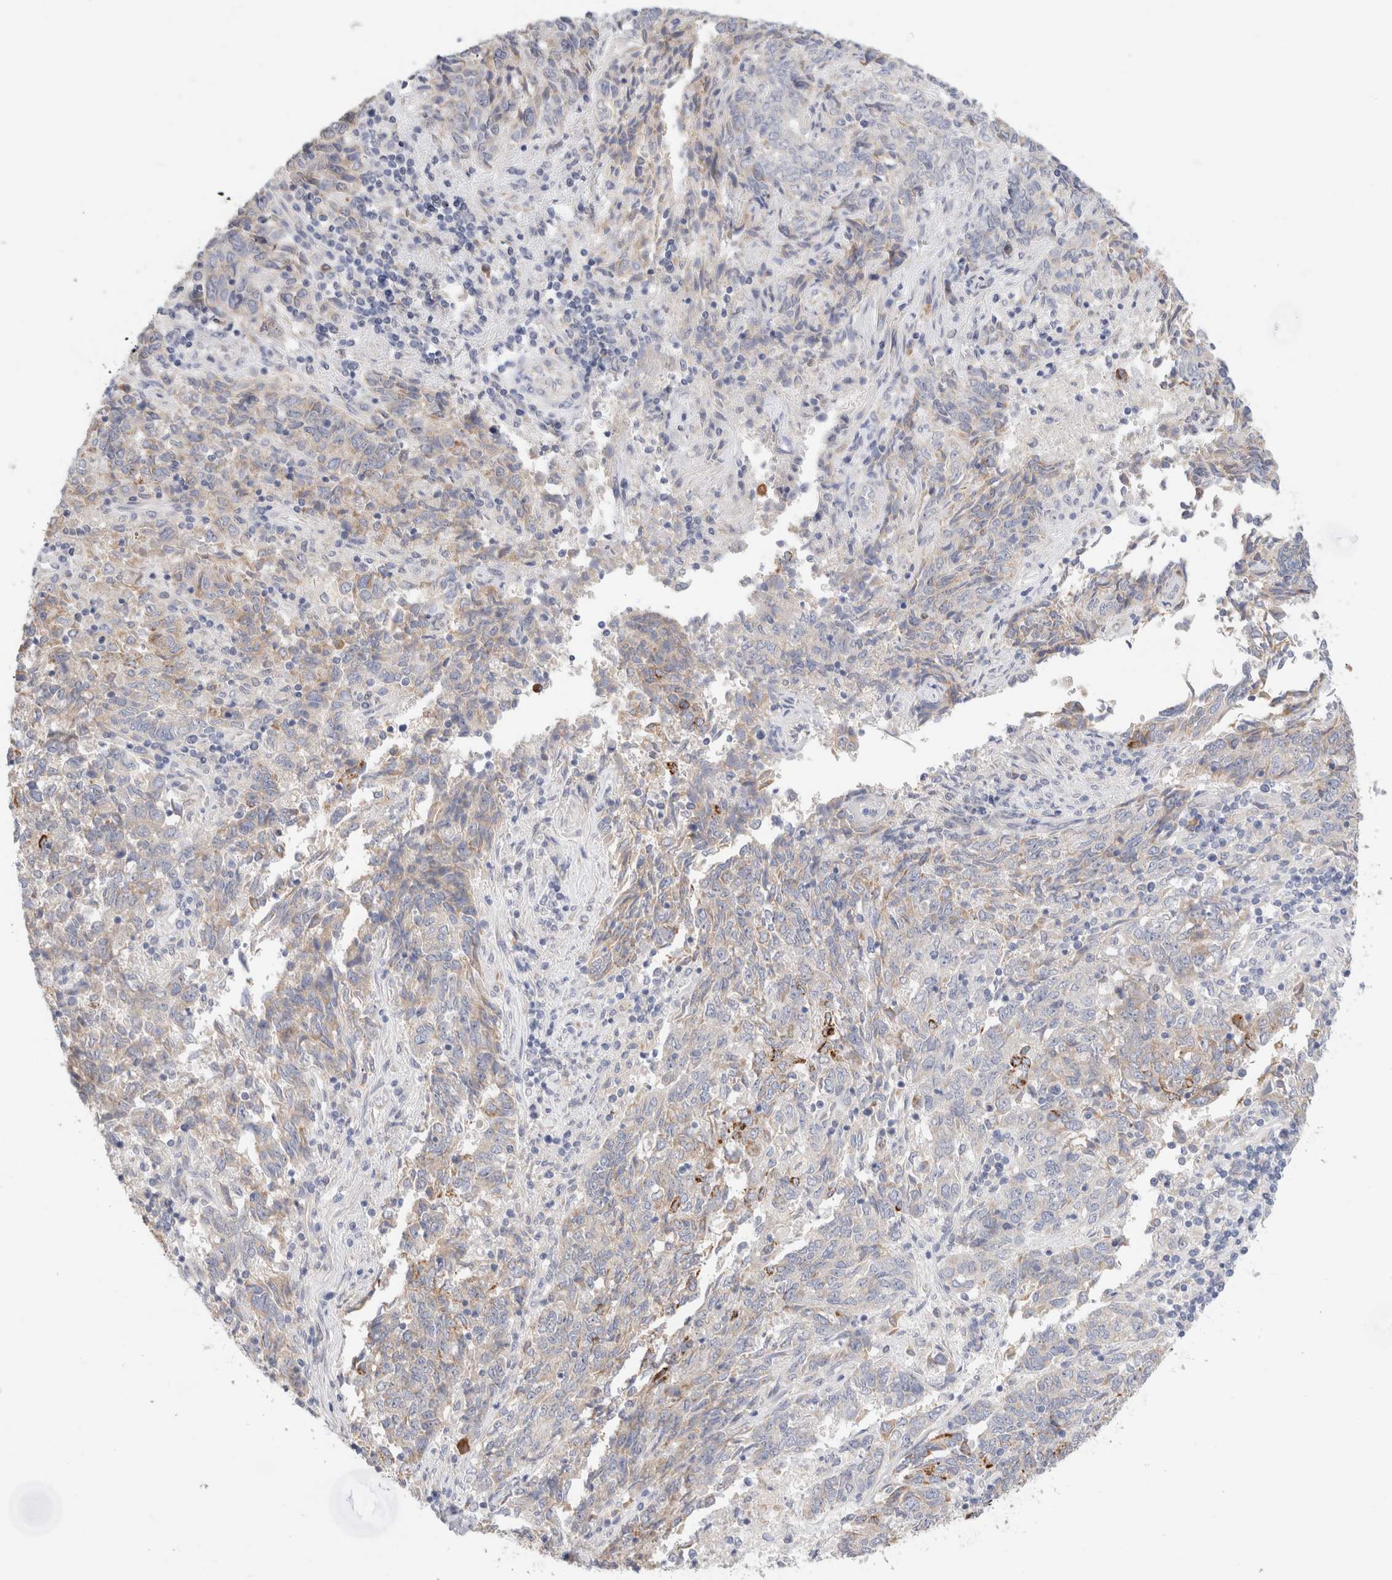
{"staining": {"intensity": "negative", "quantity": "none", "location": "none"}, "tissue": "endometrial cancer", "cell_type": "Tumor cells", "image_type": "cancer", "snomed": [{"axis": "morphology", "description": "Adenocarcinoma, NOS"}, {"axis": "topography", "description": "Endometrium"}], "caption": "A high-resolution photomicrograph shows IHC staining of adenocarcinoma (endometrial), which shows no significant positivity in tumor cells.", "gene": "GADD45G", "patient": {"sex": "female", "age": 80}}